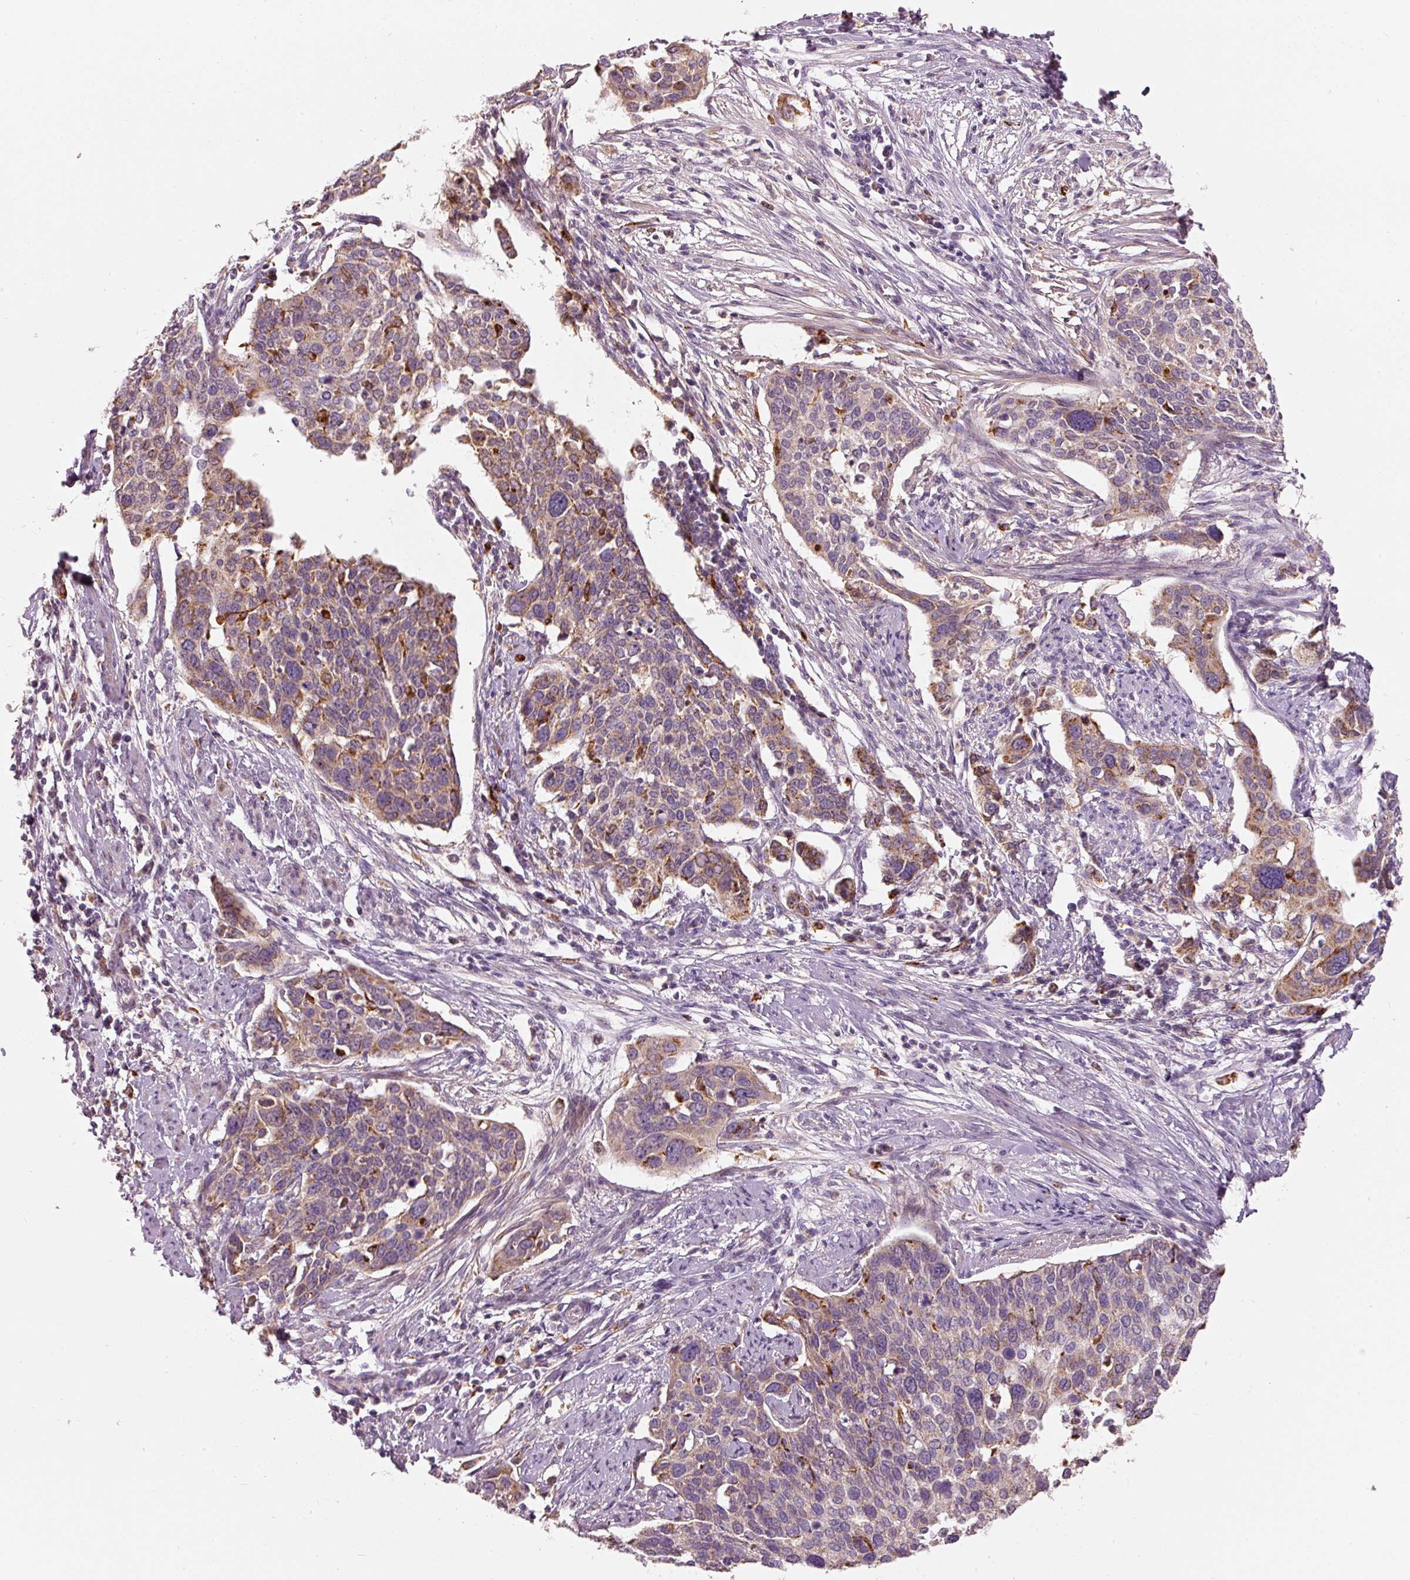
{"staining": {"intensity": "moderate", "quantity": "<25%", "location": "cytoplasmic/membranous"}, "tissue": "cervical cancer", "cell_type": "Tumor cells", "image_type": "cancer", "snomed": [{"axis": "morphology", "description": "Squamous cell carcinoma, NOS"}, {"axis": "topography", "description": "Cervix"}], "caption": "Immunohistochemistry (IHC) of squamous cell carcinoma (cervical) reveals low levels of moderate cytoplasmic/membranous staining in approximately <25% of tumor cells.", "gene": "KLHL21", "patient": {"sex": "female", "age": 44}}